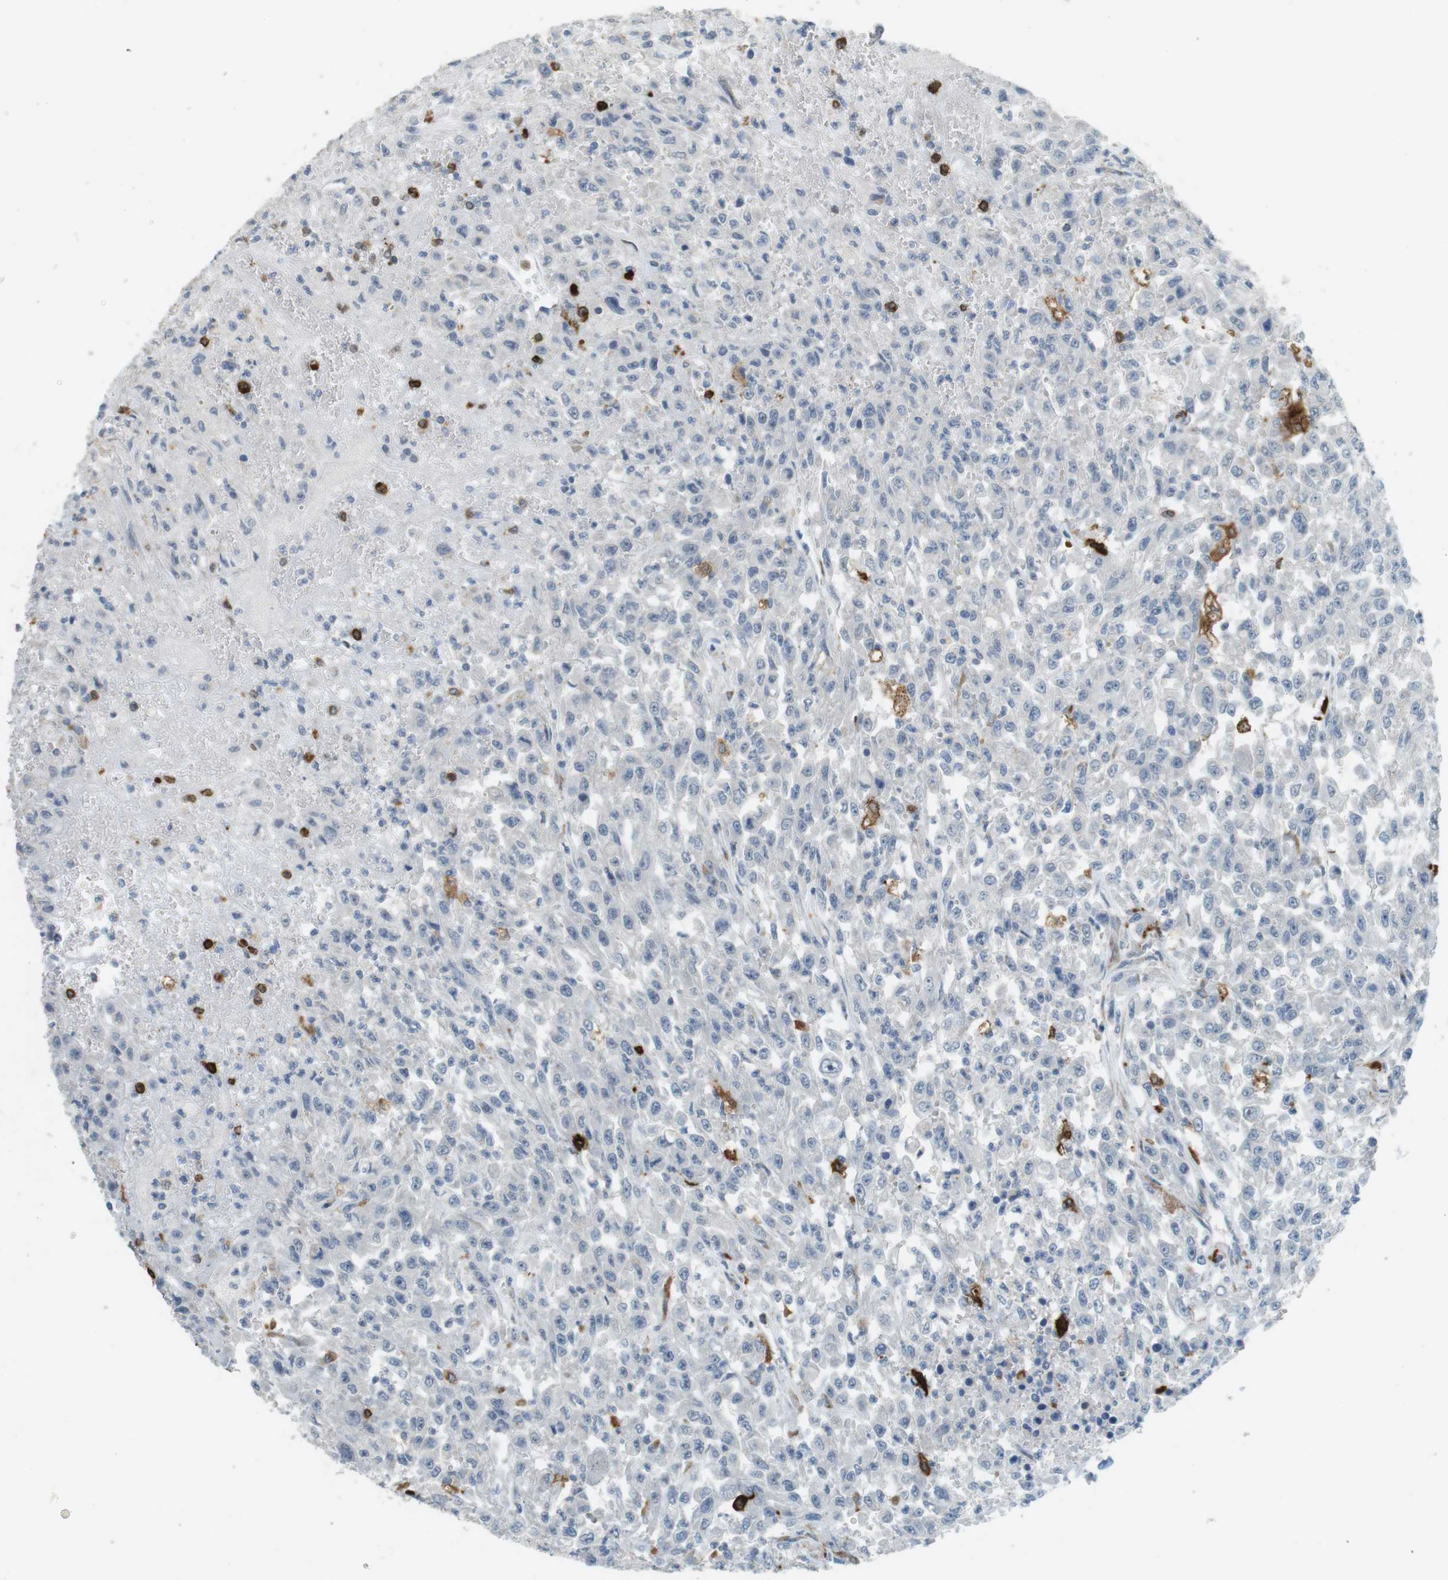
{"staining": {"intensity": "negative", "quantity": "none", "location": "none"}, "tissue": "urothelial cancer", "cell_type": "Tumor cells", "image_type": "cancer", "snomed": [{"axis": "morphology", "description": "Urothelial carcinoma, High grade"}, {"axis": "topography", "description": "Urinary bladder"}], "caption": "The photomicrograph reveals no significant positivity in tumor cells of urothelial cancer. (DAB immunohistochemistry (IHC) with hematoxylin counter stain).", "gene": "HLA-DRA", "patient": {"sex": "male", "age": 46}}